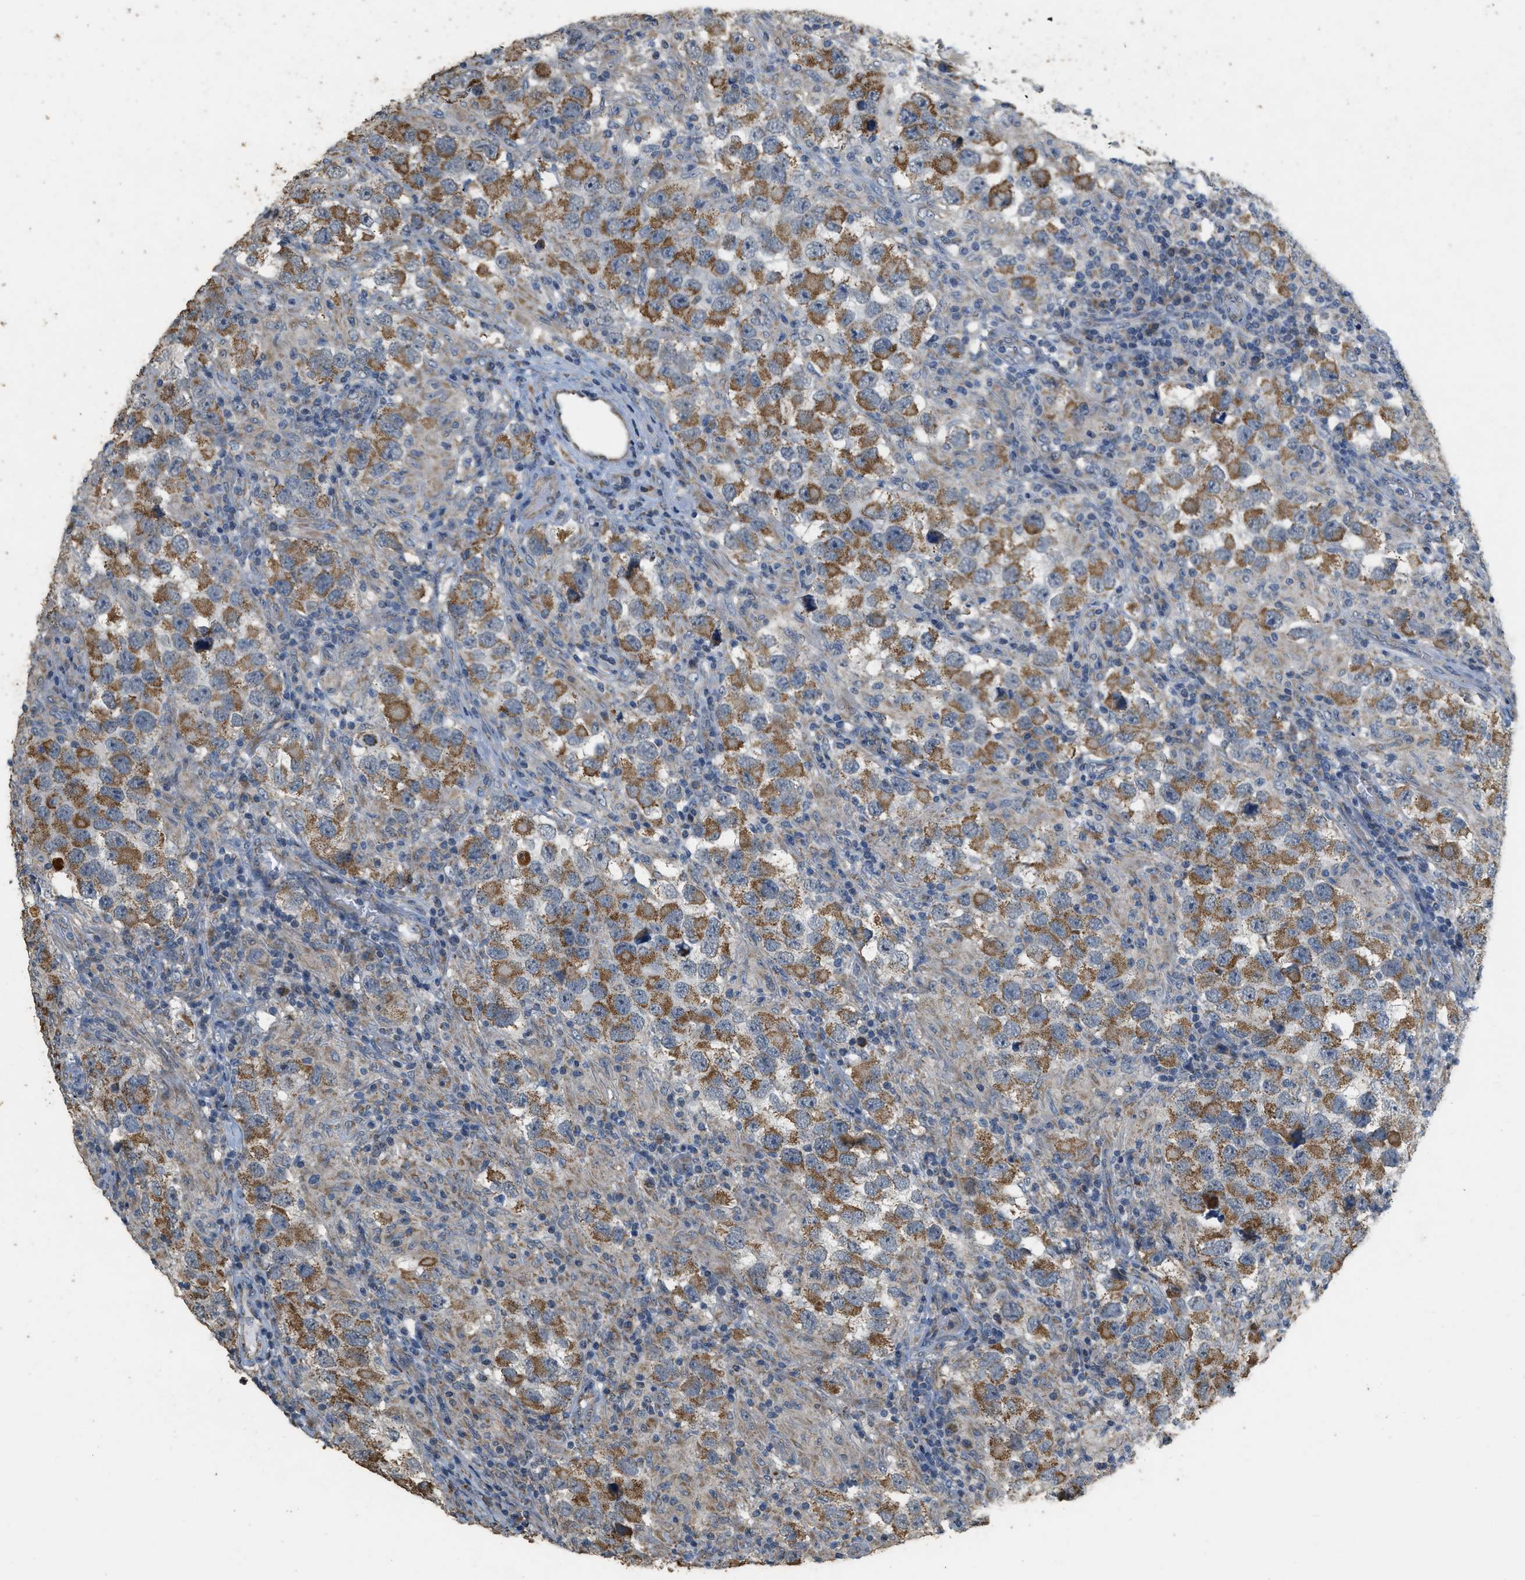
{"staining": {"intensity": "moderate", "quantity": ">75%", "location": "cytoplasmic/membranous"}, "tissue": "testis cancer", "cell_type": "Tumor cells", "image_type": "cancer", "snomed": [{"axis": "morphology", "description": "Carcinoma, Embryonal, NOS"}, {"axis": "topography", "description": "Testis"}], "caption": "Tumor cells show moderate cytoplasmic/membranous positivity in approximately >75% of cells in testis embryonal carcinoma.", "gene": "KCNA4", "patient": {"sex": "male", "age": 21}}